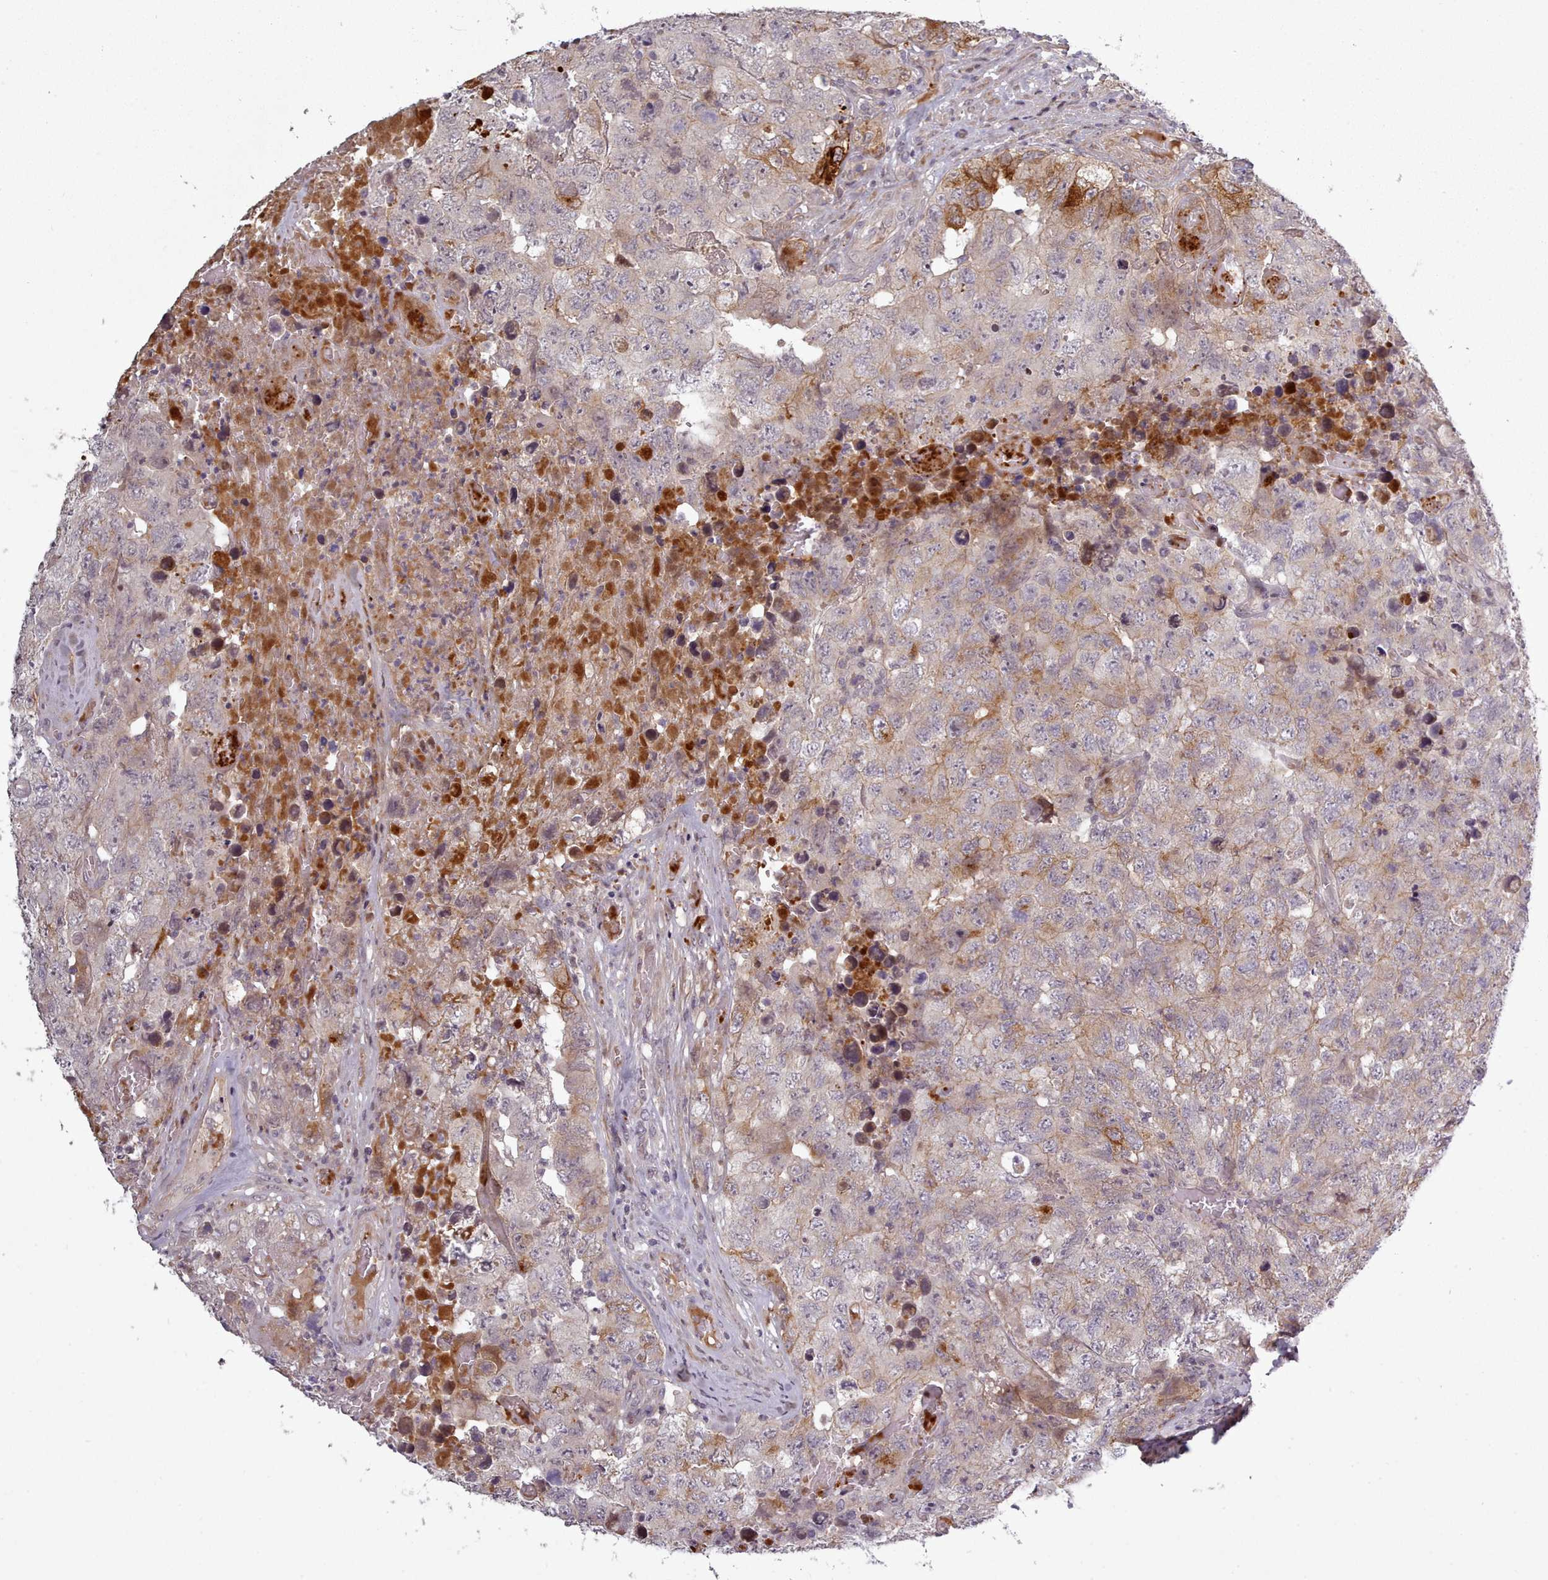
{"staining": {"intensity": "strong", "quantity": "<25%", "location": "cytoplasmic/membranous"}, "tissue": "testis cancer", "cell_type": "Tumor cells", "image_type": "cancer", "snomed": [{"axis": "morphology", "description": "Carcinoma, Embryonal, NOS"}, {"axis": "topography", "description": "Testis"}], "caption": "Brown immunohistochemical staining in human testis cancer exhibits strong cytoplasmic/membranous expression in approximately <25% of tumor cells.", "gene": "LEFTY2", "patient": {"sex": "male", "age": 31}}